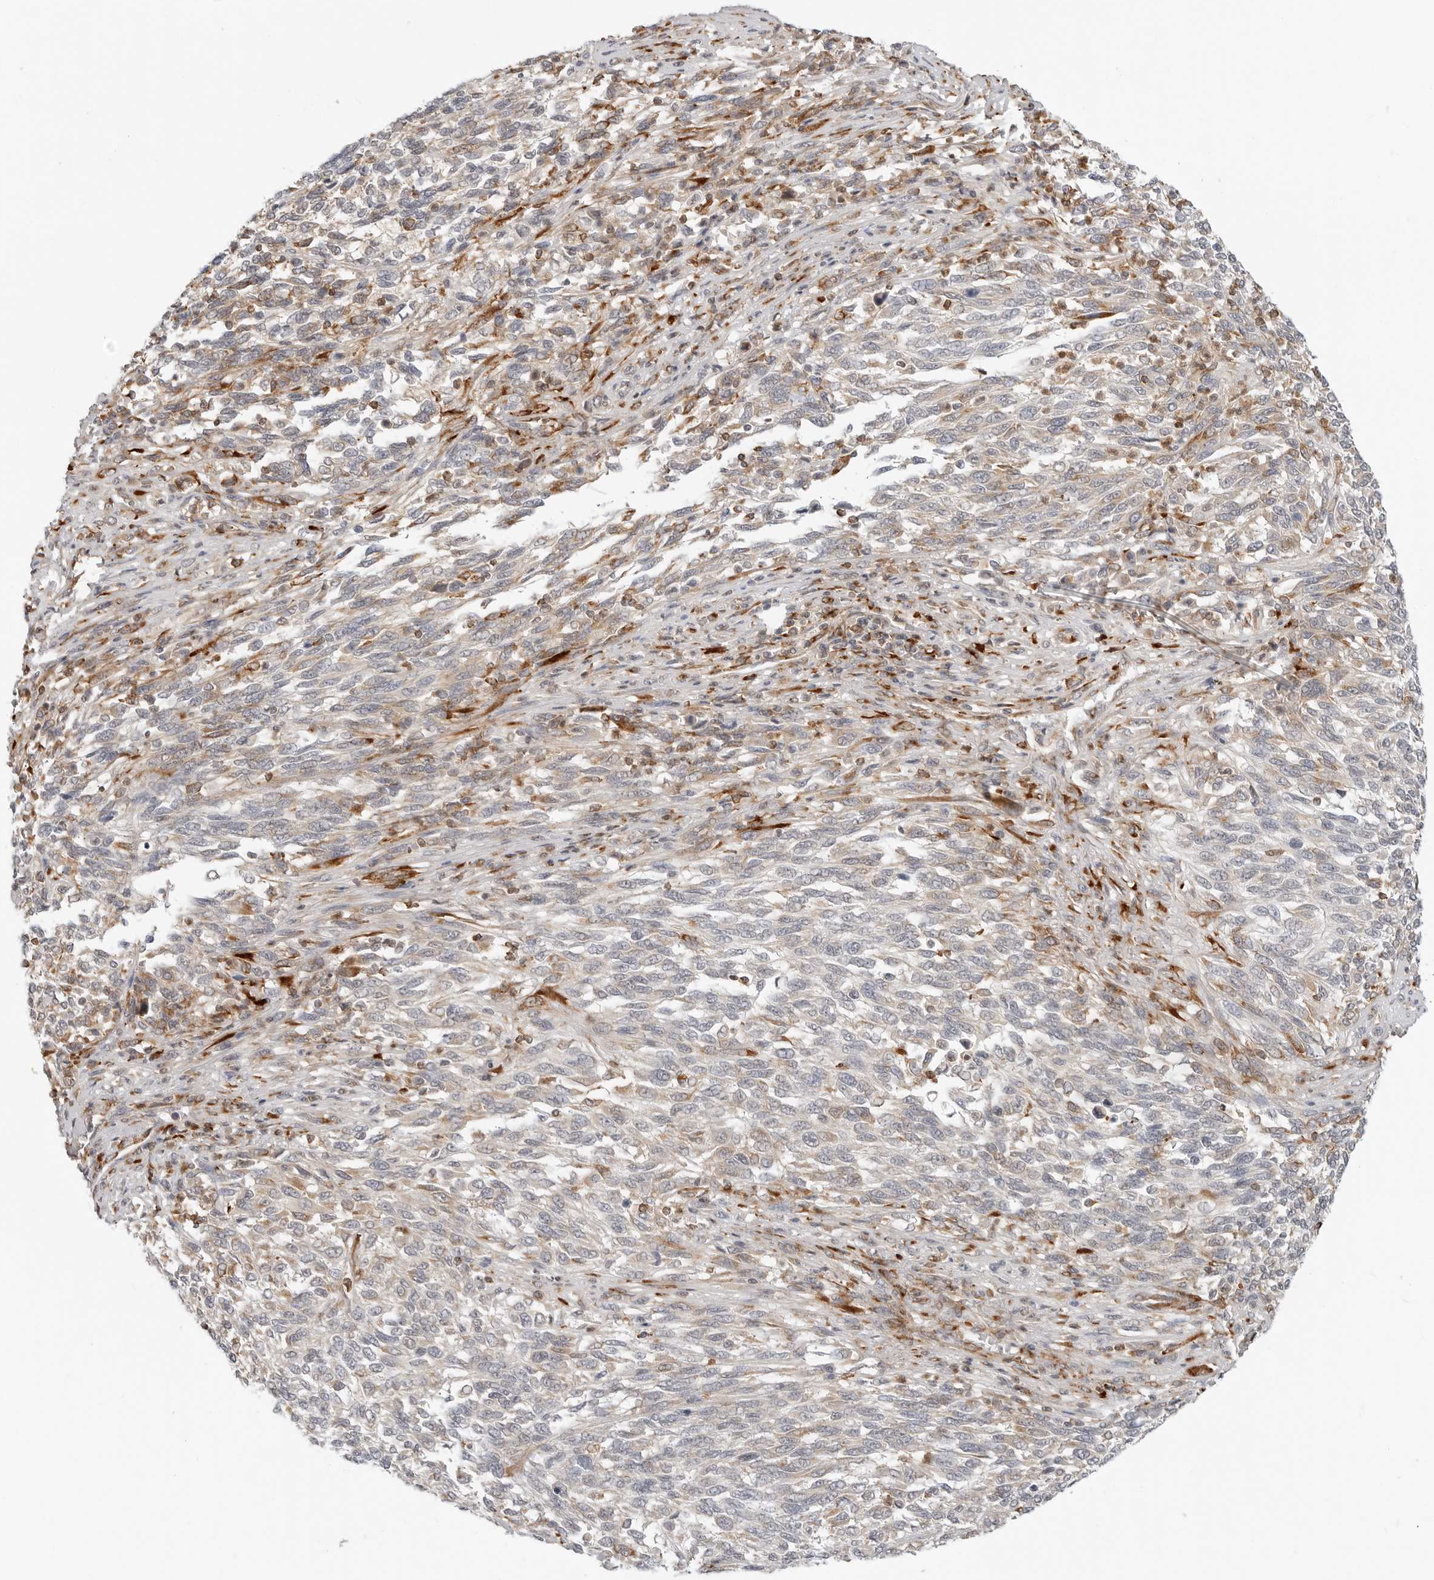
{"staining": {"intensity": "weak", "quantity": "<25%", "location": "cytoplasmic/membranous"}, "tissue": "melanoma", "cell_type": "Tumor cells", "image_type": "cancer", "snomed": [{"axis": "morphology", "description": "Malignant melanoma, Metastatic site"}, {"axis": "topography", "description": "Lymph node"}], "caption": "DAB (3,3'-diaminobenzidine) immunohistochemical staining of melanoma shows no significant positivity in tumor cells.", "gene": "C1QTNF1", "patient": {"sex": "male", "age": 61}}